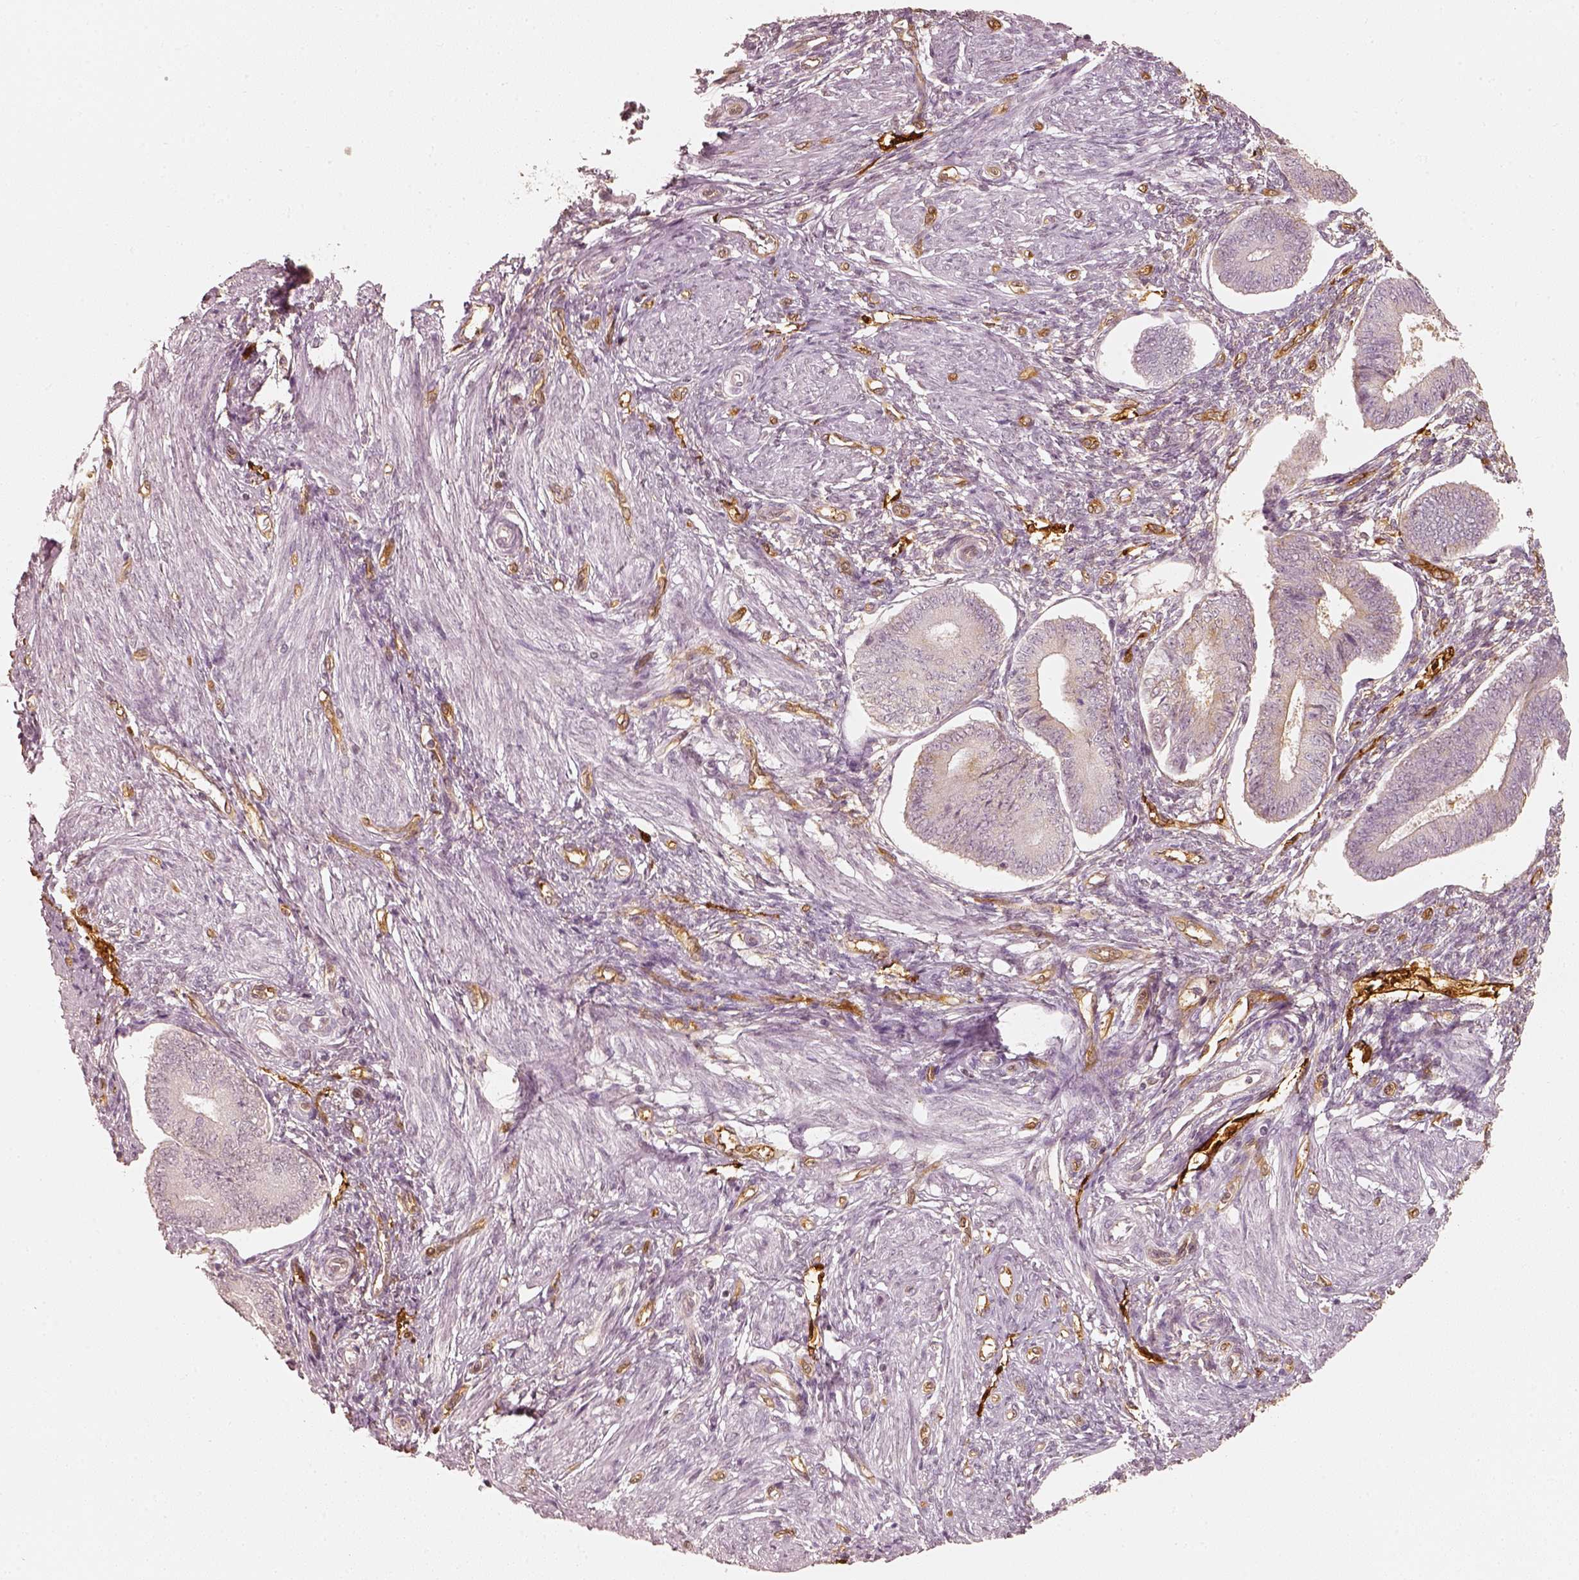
{"staining": {"intensity": "weak", "quantity": "<25%", "location": "cytoplasmic/membranous"}, "tissue": "endometrium", "cell_type": "Cells in endometrial stroma", "image_type": "normal", "snomed": [{"axis": "morphology", "description": "Normal tissue, NOS"}, {"axis": "topography", "description": "Endometrium"}], "caption": "This is an IHC image of normal endometrium. There is no positivity in cells in endometrial stroma.", "gene": "FSCN1", "patient": {"sex": "female", "age": 42}}